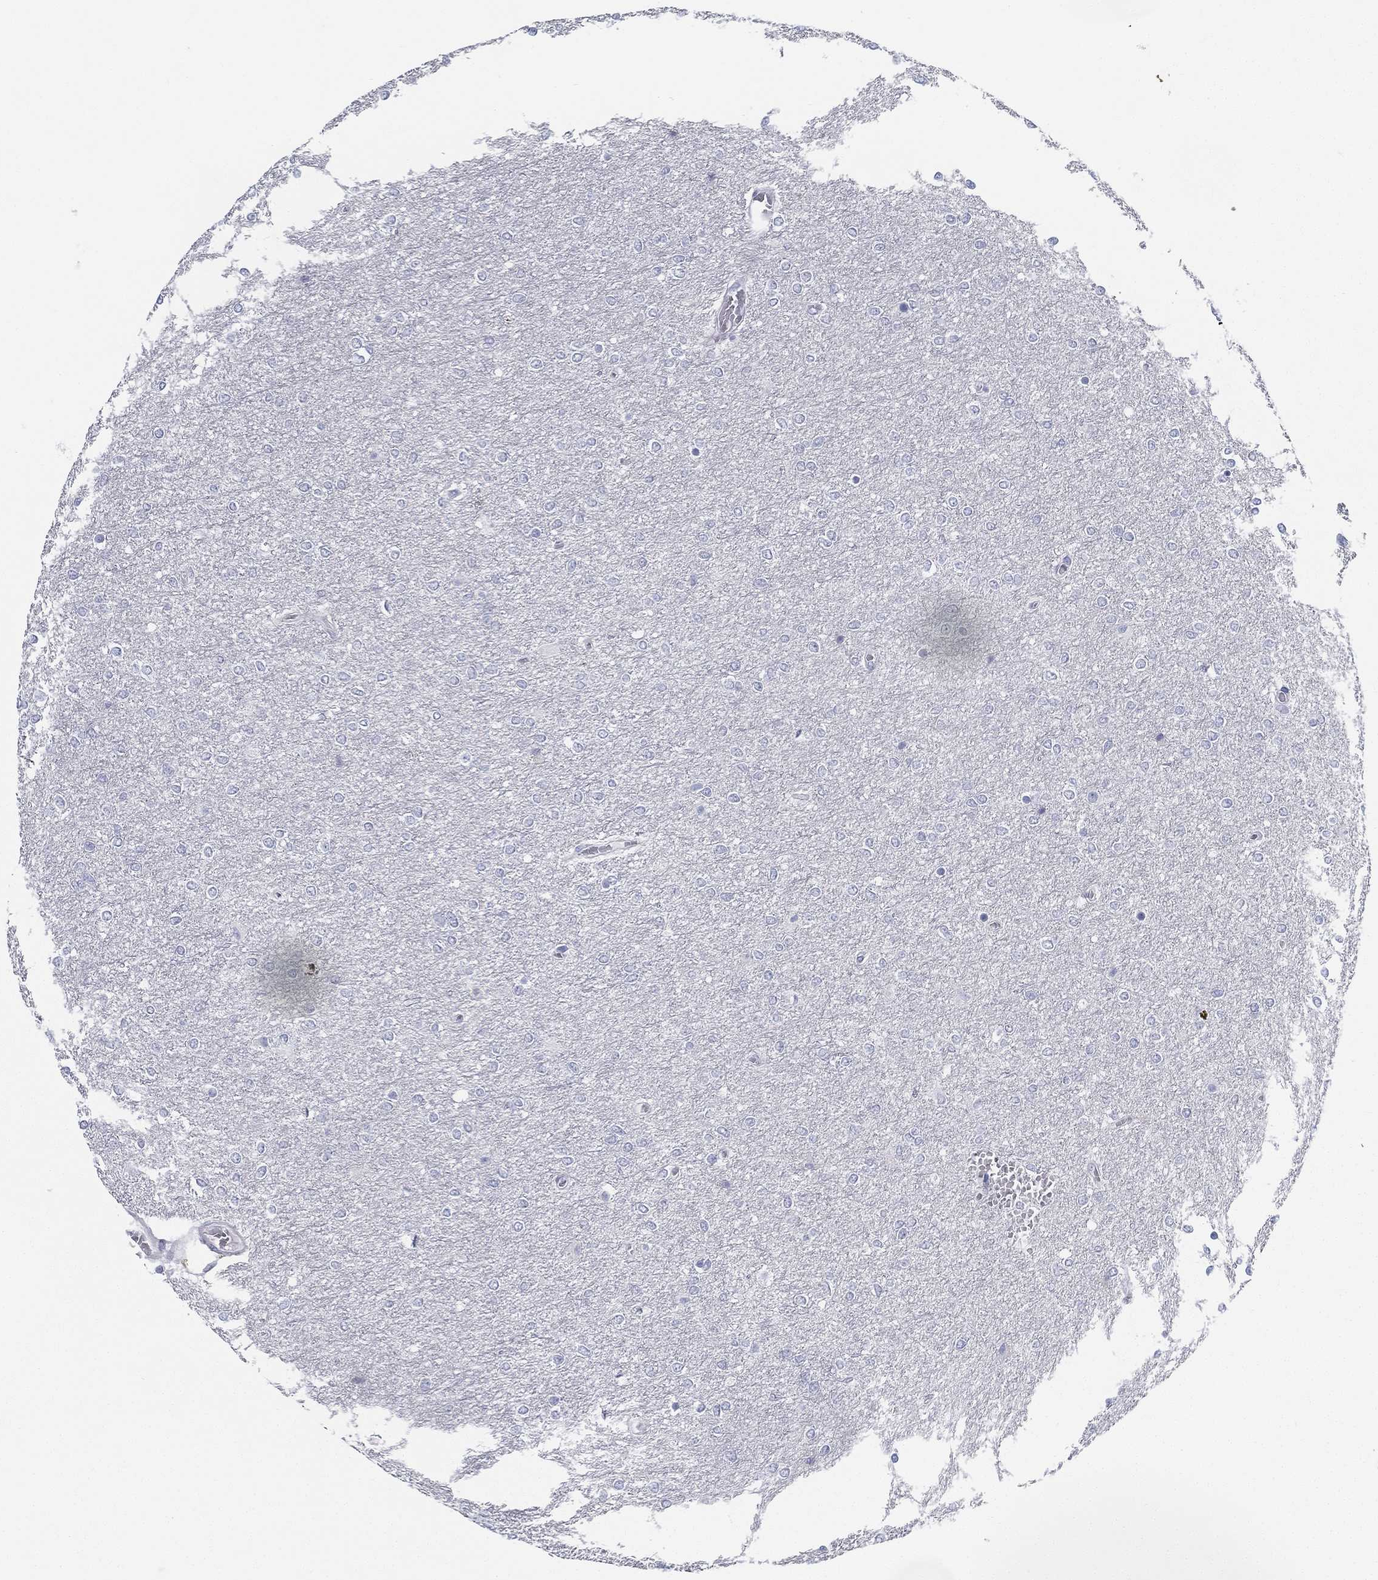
{"staining": {"intensity": "negative", "quantity": "none", "location": "none"}, "tissue": "glioma", "cell_type": "Tumor cells", "image_type": "cancer", "snomed": [{"axis": "morphology", "description": "Glioma, malignant, High grade"}, {"axis": "topography", "description": "Brain"}], "caption": "Human glioma stained for a protein using immunohistochemistry (IHC) displays no expression in tumor cells.", "gene": "SPPL2C", "patient": {"sex": "female", "age": 61}}